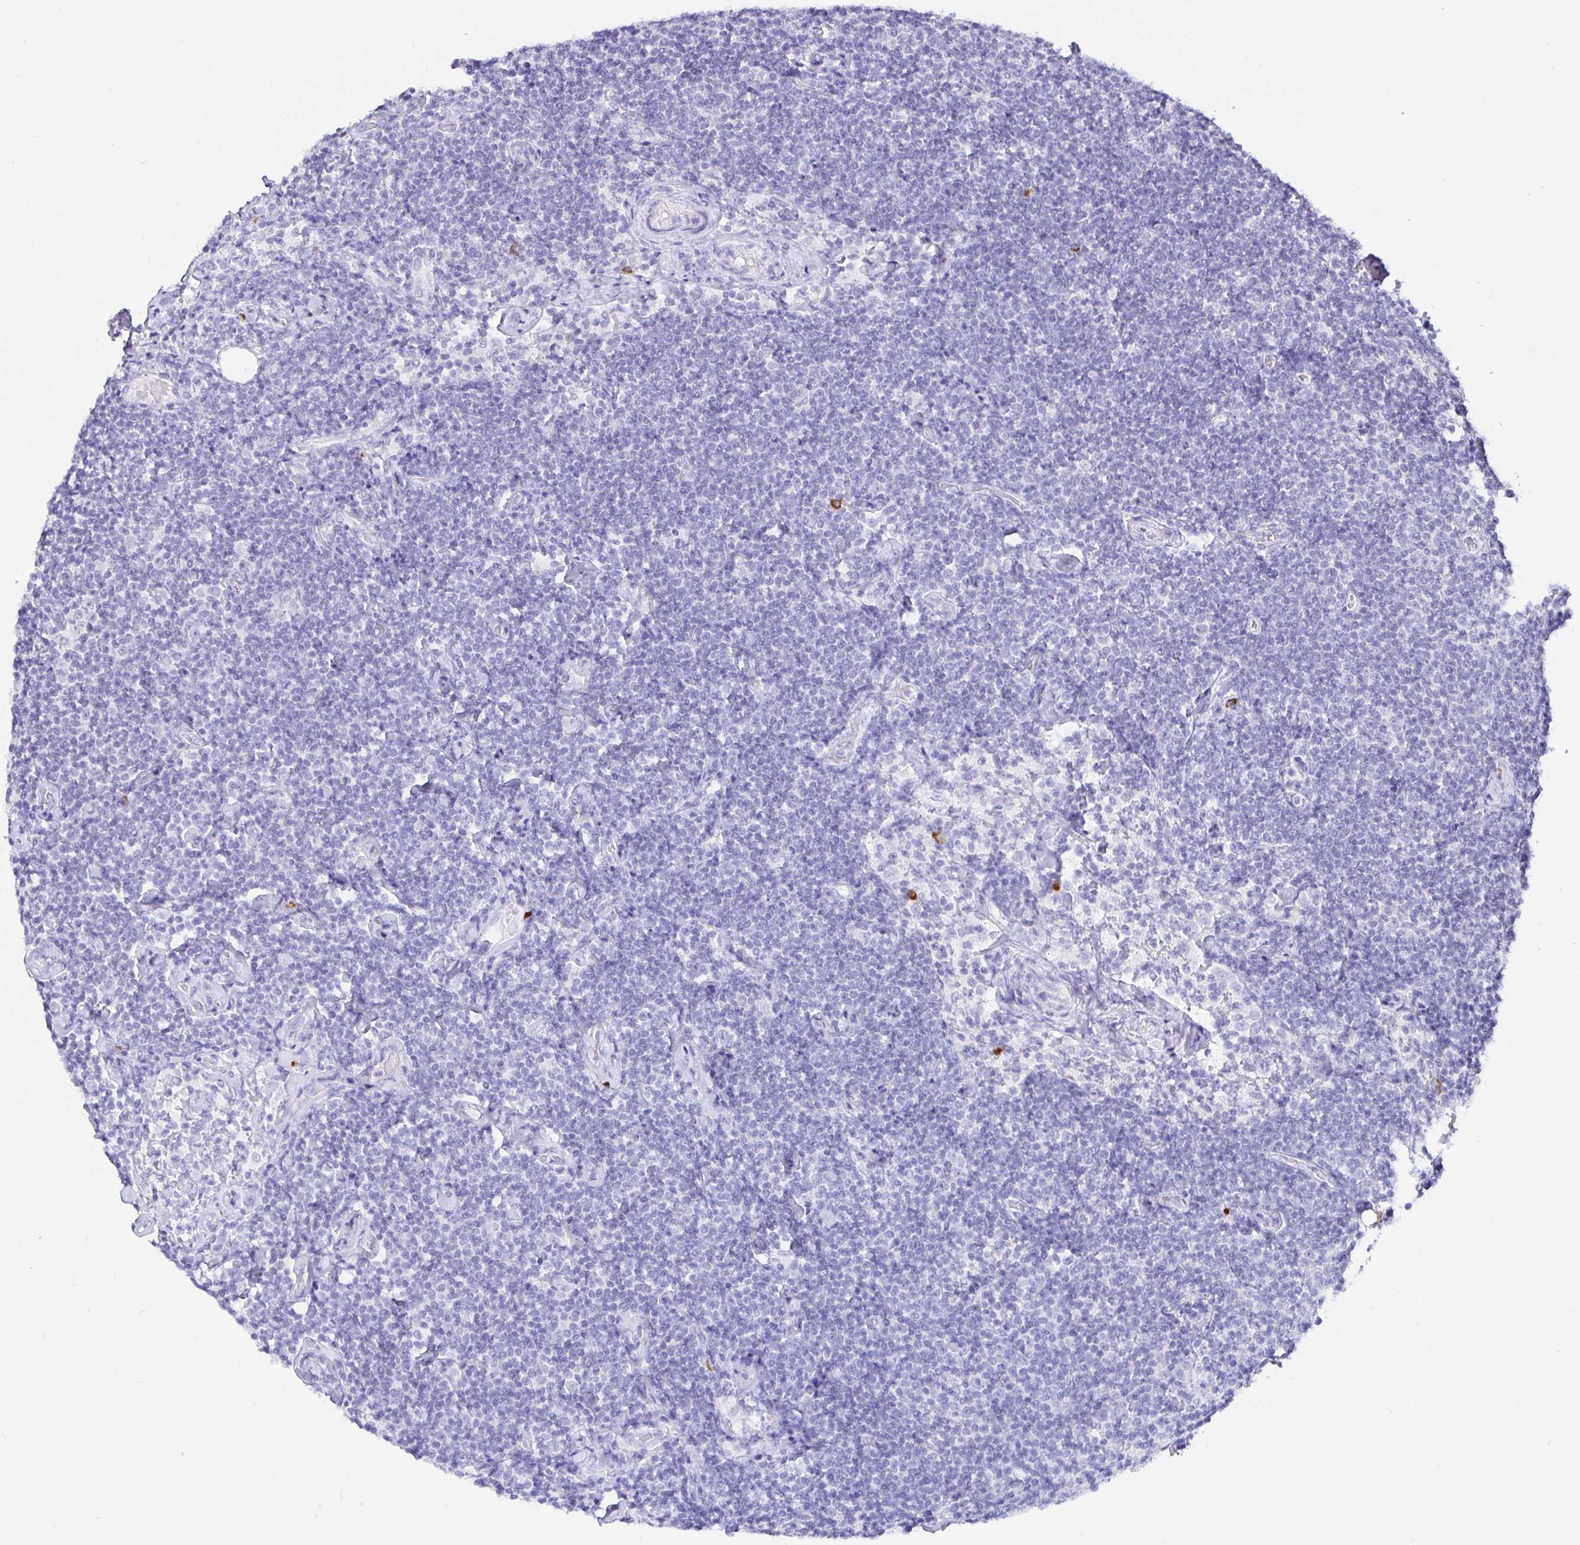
{"staining": {"intensity": "negative", "quantity": "none", "location": "none"}, "tissue": "lymphoma", "cell_type": "Tumor cells", "image_type": "cancer", "snomed": [{"axis": "morphology", "description": "Malignant lymphoma, non-Hodgkin's type, Low grade"}, {"axis": "topography", "description": "Lymph node"}], "caption": "A high-resolution photomicrograph shows immunohistochemistry (IHC) staining of lymphoma, which demonstrates no significant expression in tumor cells. (DAB (3,3'-diaminobenzidine) immunohistochemistry visualized using brightfield microscopy, high magnification).", "gene": "EZHIP", "patient": {"sex": "male", "age": 81}}